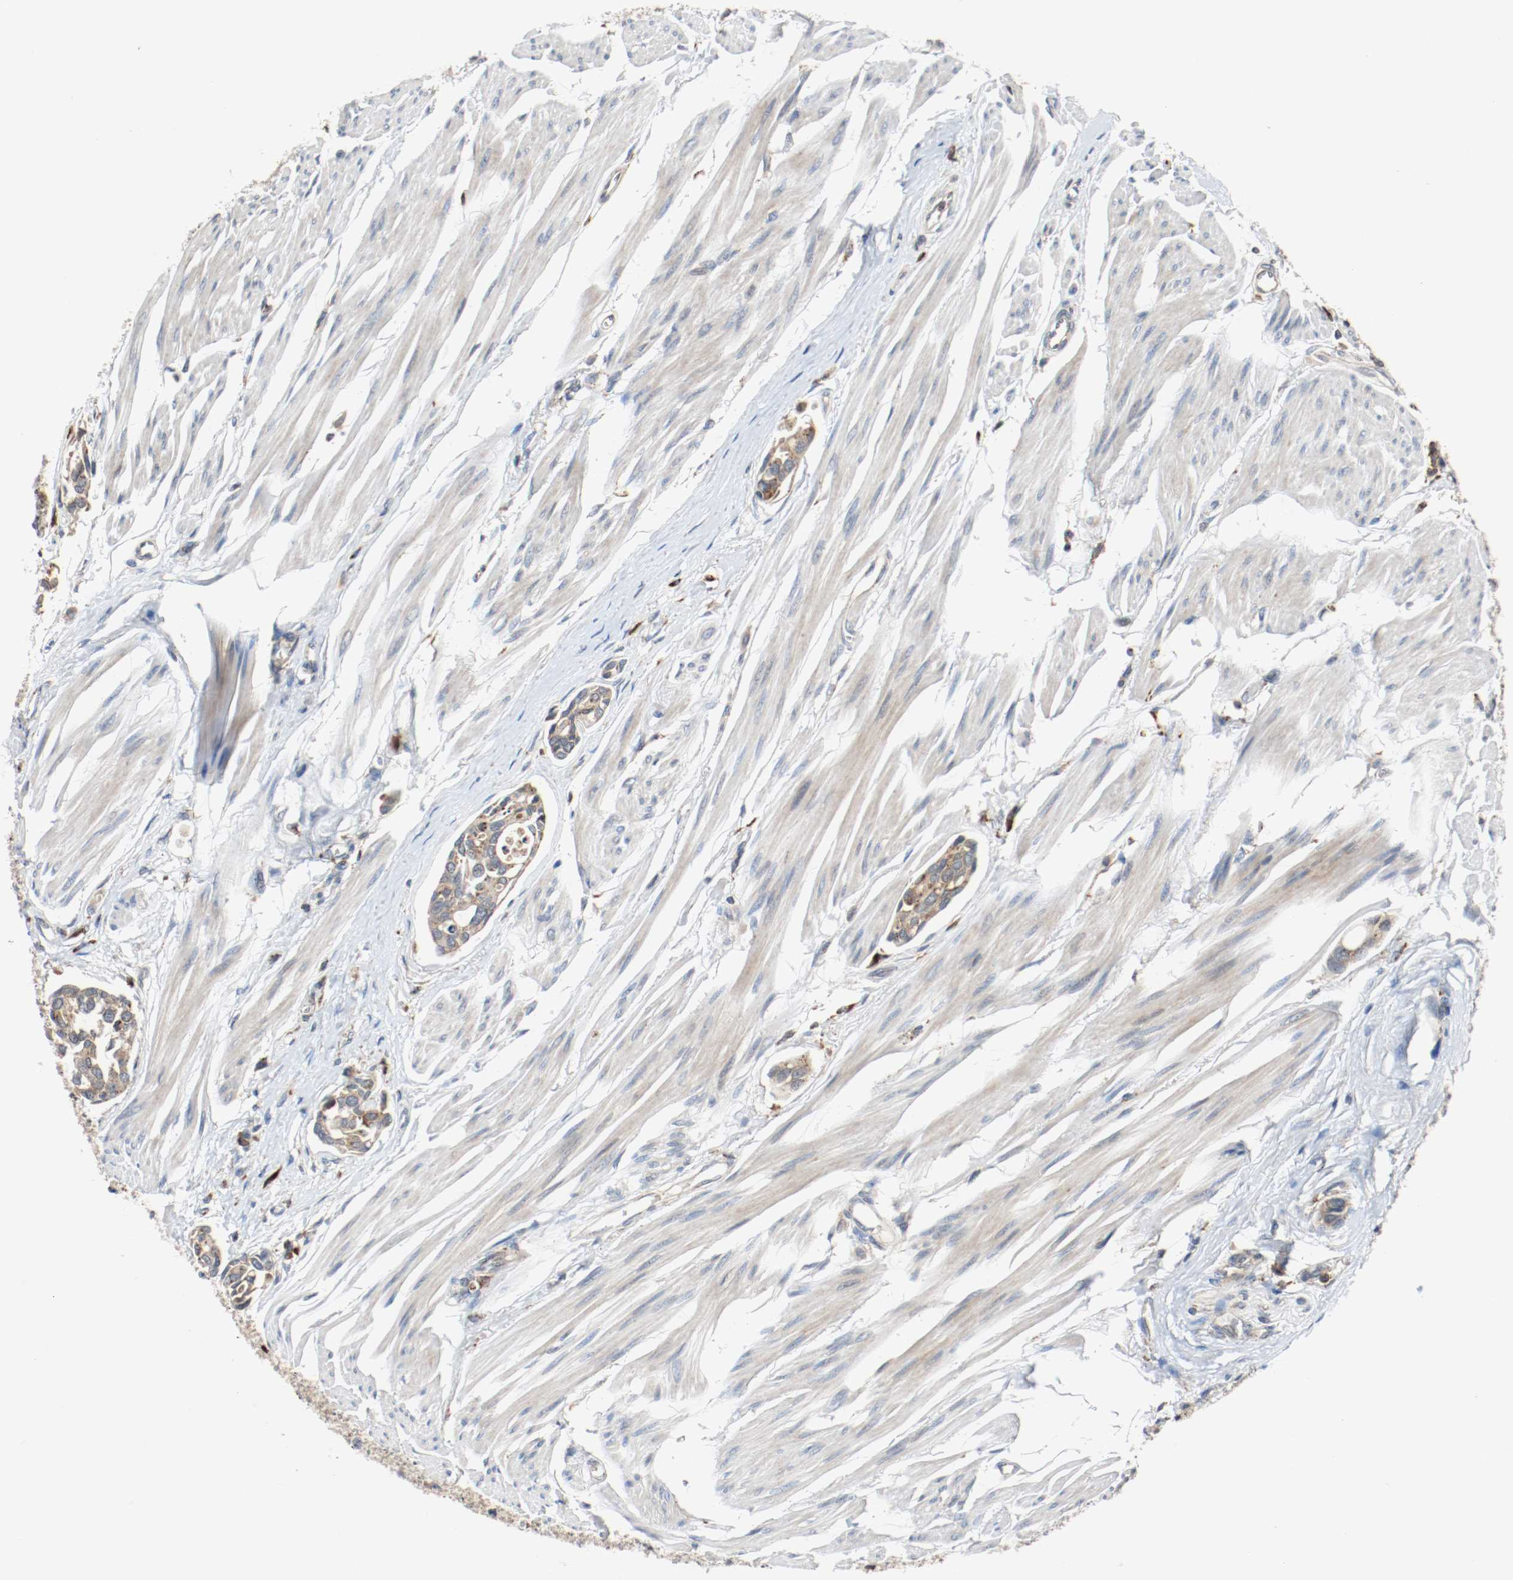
{"staining": {"intensity": "moderate", "quantity": ">75%", "location": "cytoplasmic/membranous"}, "tissue": "urothelial cancer", "cell_type": "Tumor cells", "image_type": "cancer", "snomed": [{"axis": "morphology", "description": "Urothelial carcinoma, High grade"}, {"axis": "topography", "description": "Urinary bladder"}], "caption": "A high-resolution image shows IHC staining of high-grade urothelial carcinoma, which displays moderate cytoplasmic/membranous expression in approximately >75% of tumor cells.", "gene": "LAMP2", "patient": {"sex": "male", "age": 78}}